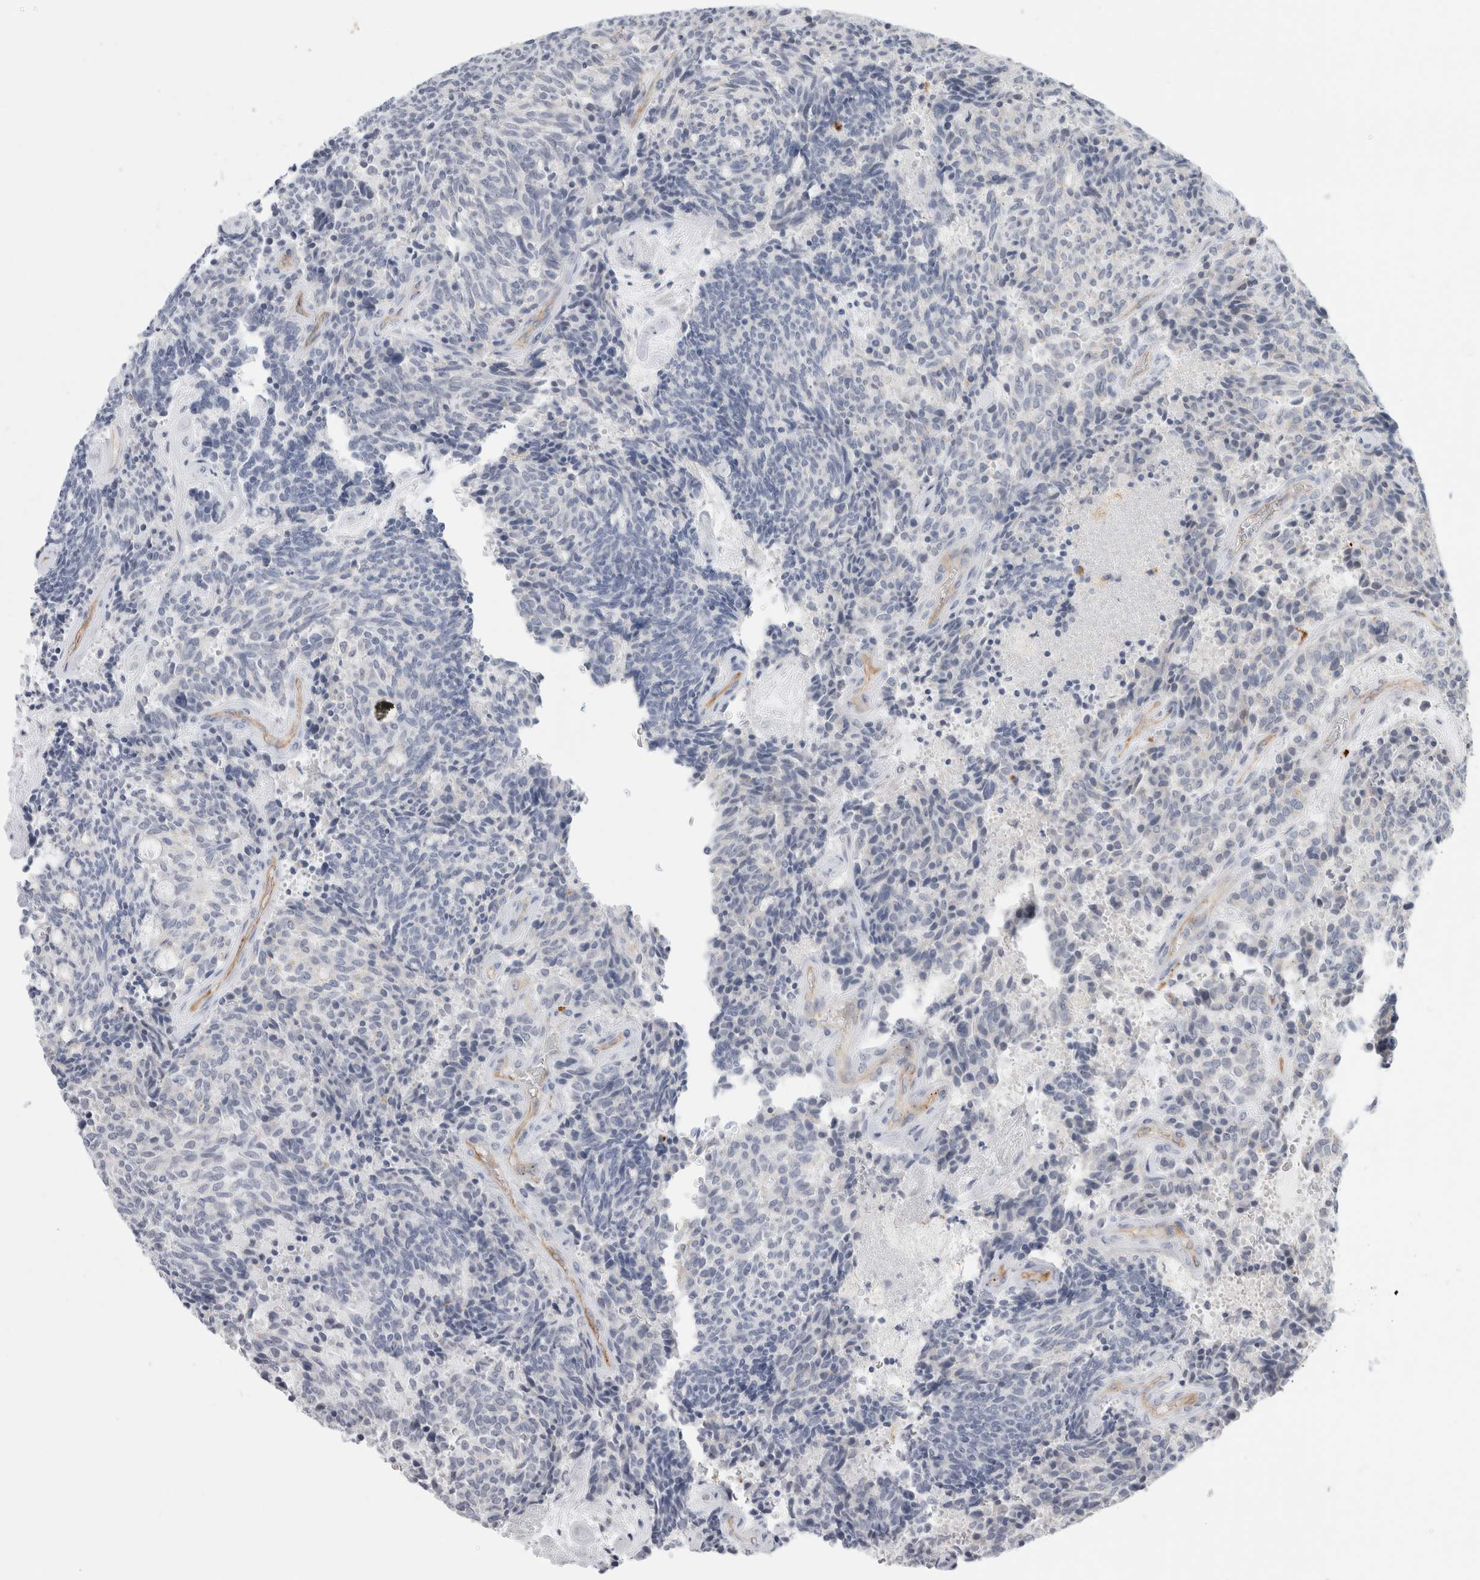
{"staining": {"intensity": "negative", "quantity": "none", "location": "none"}, "tissue": "carcinoid", "cell_type": "Tumor cells", "image_type": "cancer", "snomed": [{"axis": "morphology", "description": "Carcinoid, malignant, NOS"}, {"axis": "topography", "description": "Pancreas"}], "caption": "High magnification brightfield microscopy of carcinoid stained with DAB (brown) and counterstained with hematoxylin (blue): tumor cells show no significant positivity.", "gene": "ANKMY1", "patient": {"sex": "female", "age": 54}}